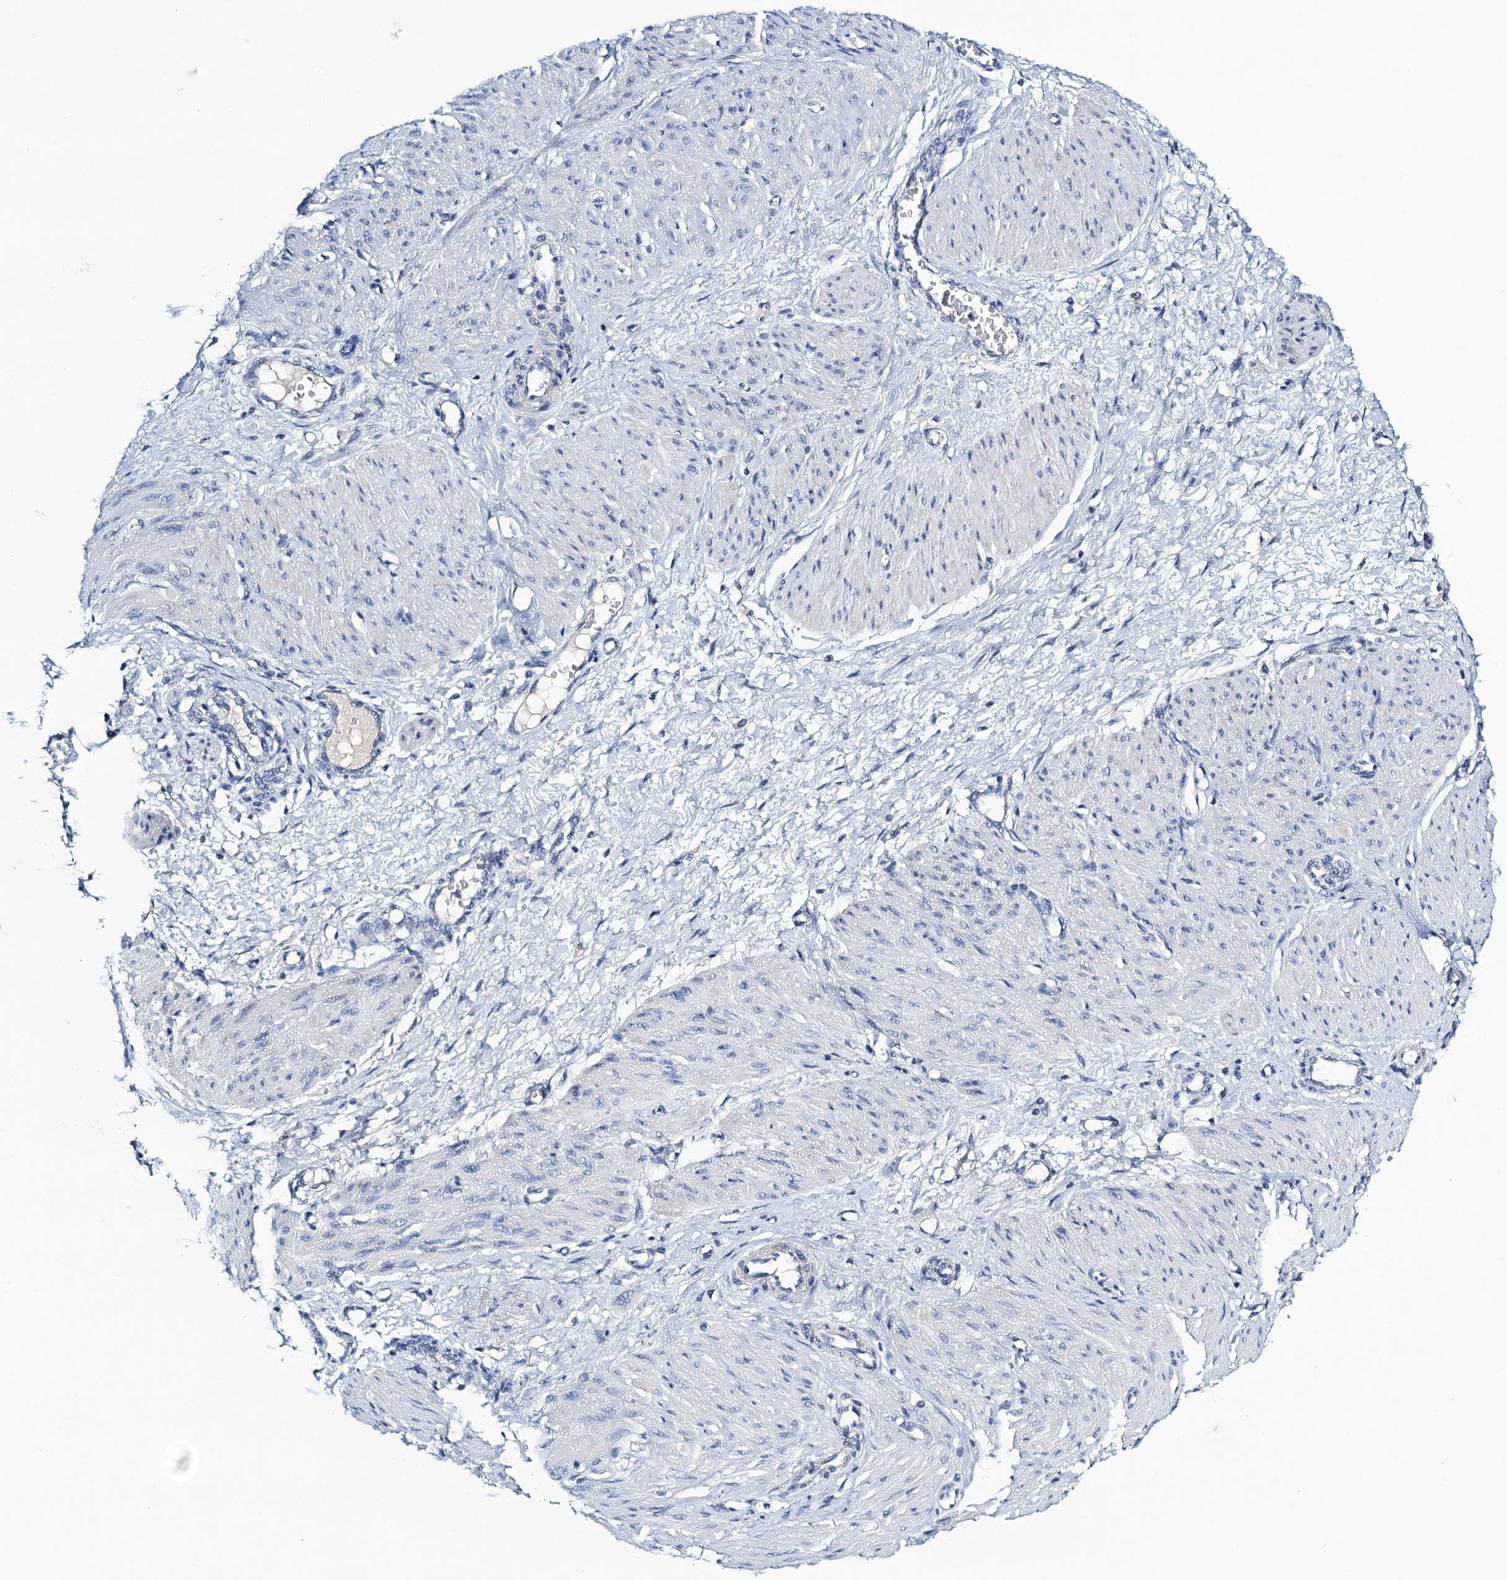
{"staining": {"intensity": "negative", "quantity": "none", "location": "none"}, "tissue": "smooth muscle", "cell_type": "Smooth muscle cells", "image_type": "normal", "snomed": [{"axis": "morphology", "description": "Normal tissue, NOS"}, {"axis": "topography", "description": "Endometrium"}], "caption": "A high-resolution micrograph shows immunohistochemistry (IHC) staining of normal smooth muscle, which displays no significant expression in smooth muscle cells.", "gene": "C10orf88", "patient": {"sex": "female", "age": 33}}